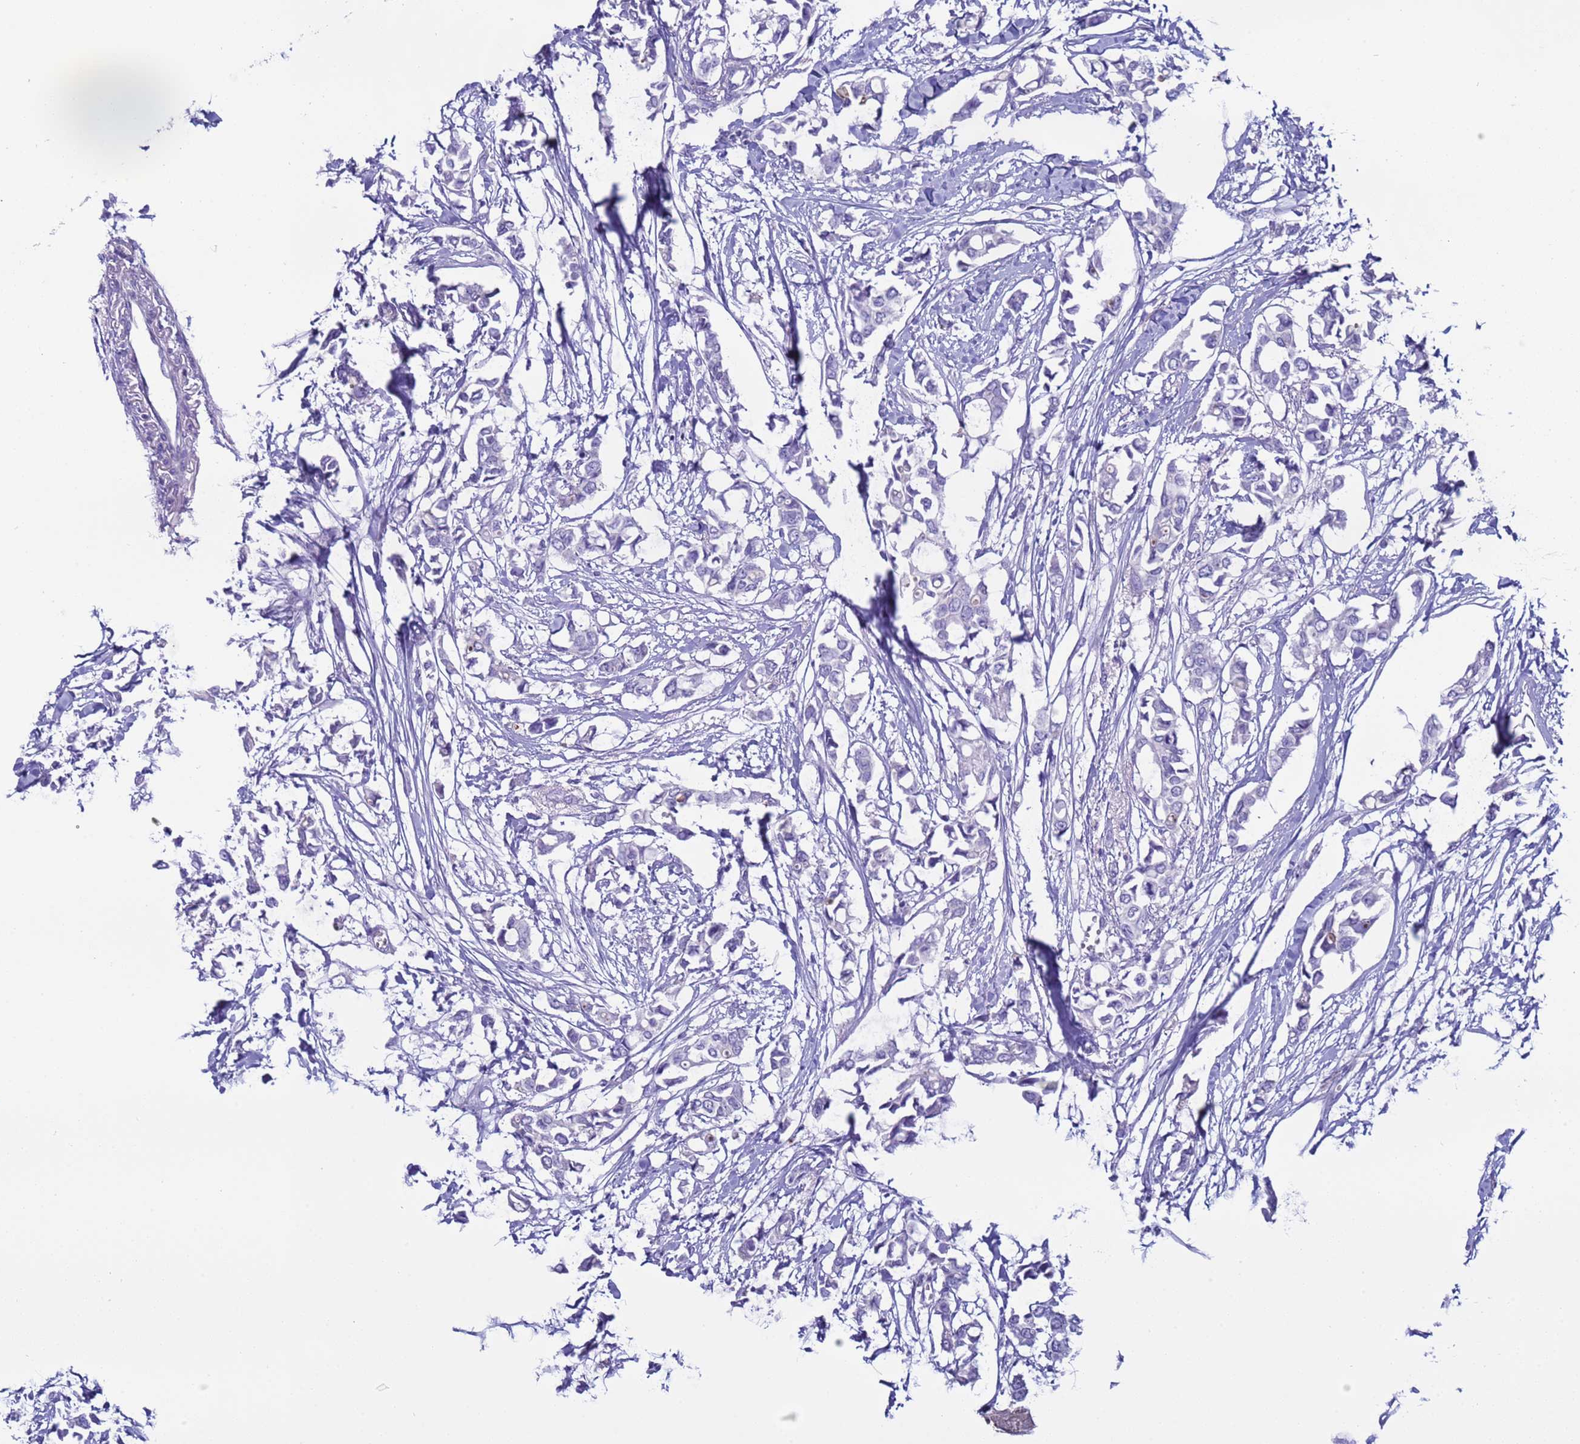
{"staining": {"intensity": "negative", "quantity": "none", "location": "none"}, "tissue": "breast cancer", "cell_type": "Tumor cells", "image_type": "cancer", "snomed": [{"axis": "morphology", "description": "Duct carcinoma"}, {"axis": "topography", "description": "Breast"}], "caption": "Immunohistochemistry (IHC) image of neoplastic tissue: human invasive ductal carcinoma (breast) stained with DAB (3,3'-diaminobenzidine) reveals no significant protein positivity in tumor cells.", "gene": "CST4", "patient": {"sex": "female", "age": 41}}